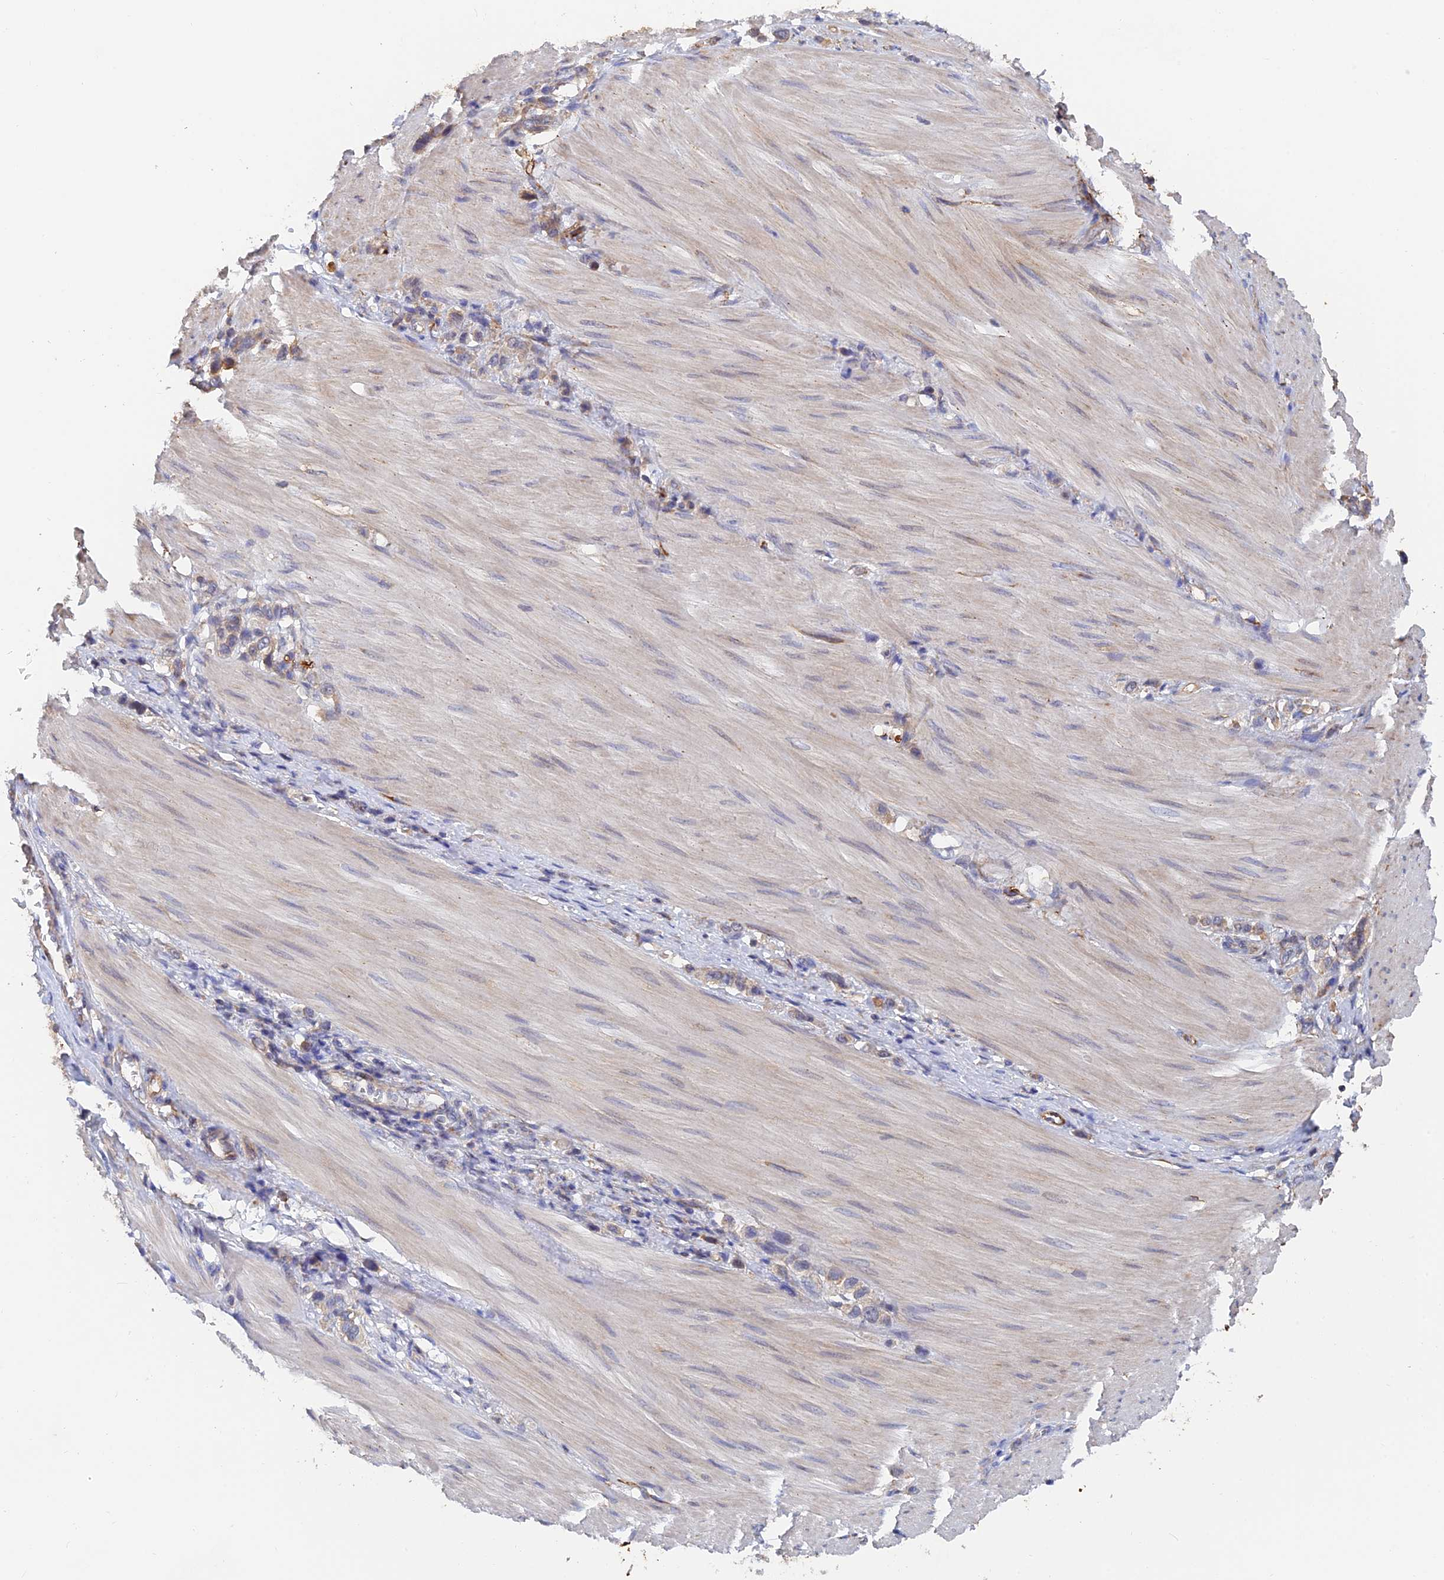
{"staining": {"intensity": "weak", "quantity": "<25%", "location": "cytoplasmic/membranous"}, "tissue": "stomach cancer", "cell_type": "Tumor cells", "image_type": "cancer", "snomed": [{"axis": "morphology", "description": "Adenocarcinoma, NOS"}, {"axis": "topography", "description": "Stomach"}], "caption": "High power microscopy image of an immunohistochemistry micrograph of stomach adenocarcinoma, revealing no significant positivity in tumor cells.", "gene": "WBP11", "patient": {"sex": "female", "age": 65}}